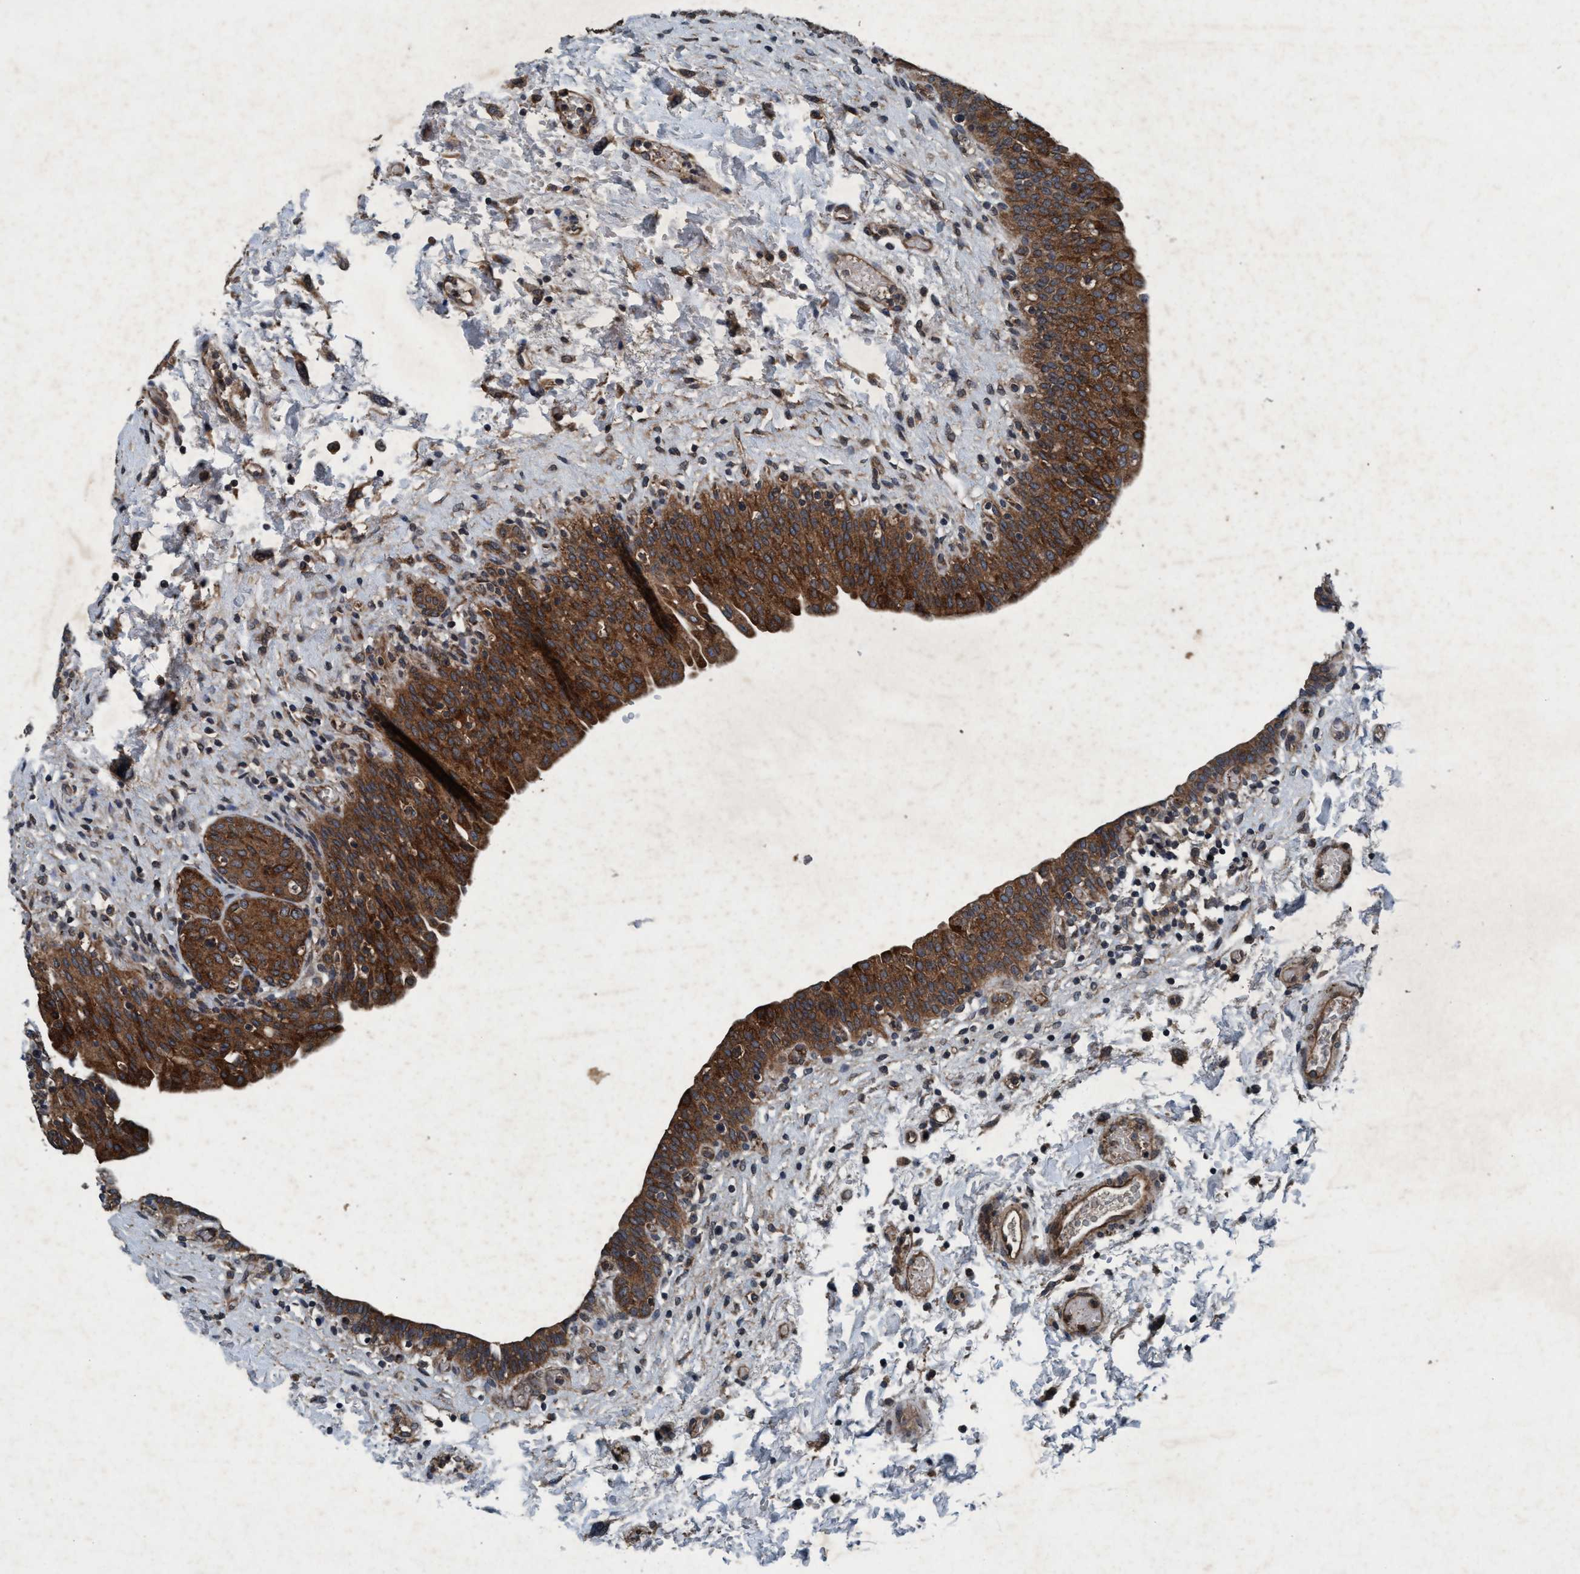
{"staining": {"intensity": "strong", "quantity": ">75%", "location": "cytoplasmic/membranous"}, "tissue": "urinary bladder", "cell_type": "Urothelial cells", "image_type": "normal", "snomed": [{"axis": "morphology", "description": "Normal tissue, NOS"}, {"axis": "topography", "description": "Urinary bladder"}], "caption": "Immunohistochemical staining of unremarkable urinary bladder displays >75% levels of strong cytoplasmic/membranous protein positivity in approximately >75% of urothelial cells.", "gene": "AKT1S1", "patient": {"sex": "male", "age": 55}}